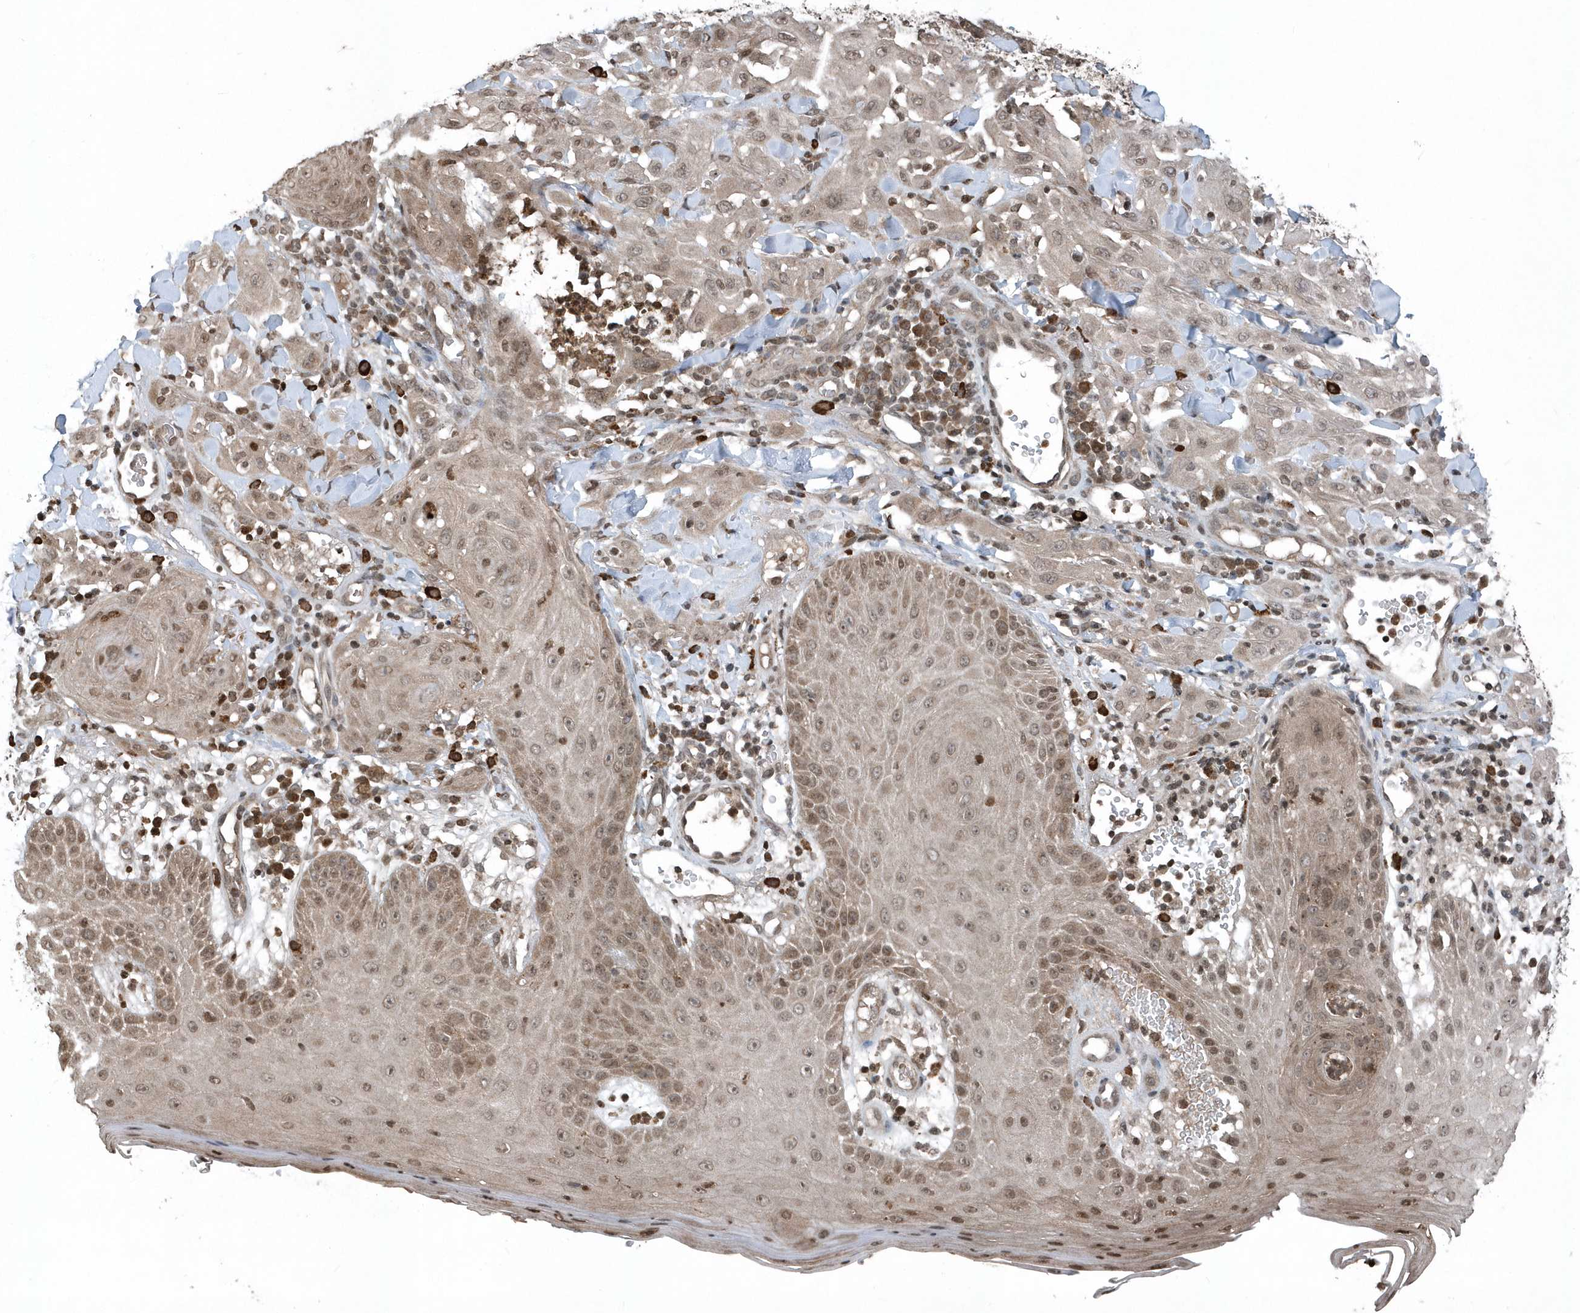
{"staining": {"intensity": "weak", "quantity": "25%-75%", "location": "cytoplasmic/membranous,nuclear"}, "tissue": "skin cancer", "cell_type": "Tumor cells", "image_type": "cancer", "snomed": [{"axis": "morphology", "description": "Squamous cell carcinoma, NOS"}, {"axis": "topography", "description": "Skin"}], "caption": "Skin cancer was stained to show a protein in brown. There is low levels of weak cytoplasmic/membranous and nuclear staining in about 25%-75% of tumor cells.", "gene": "EIF2B1", "patient": {"sex": "male", "age": 24}}